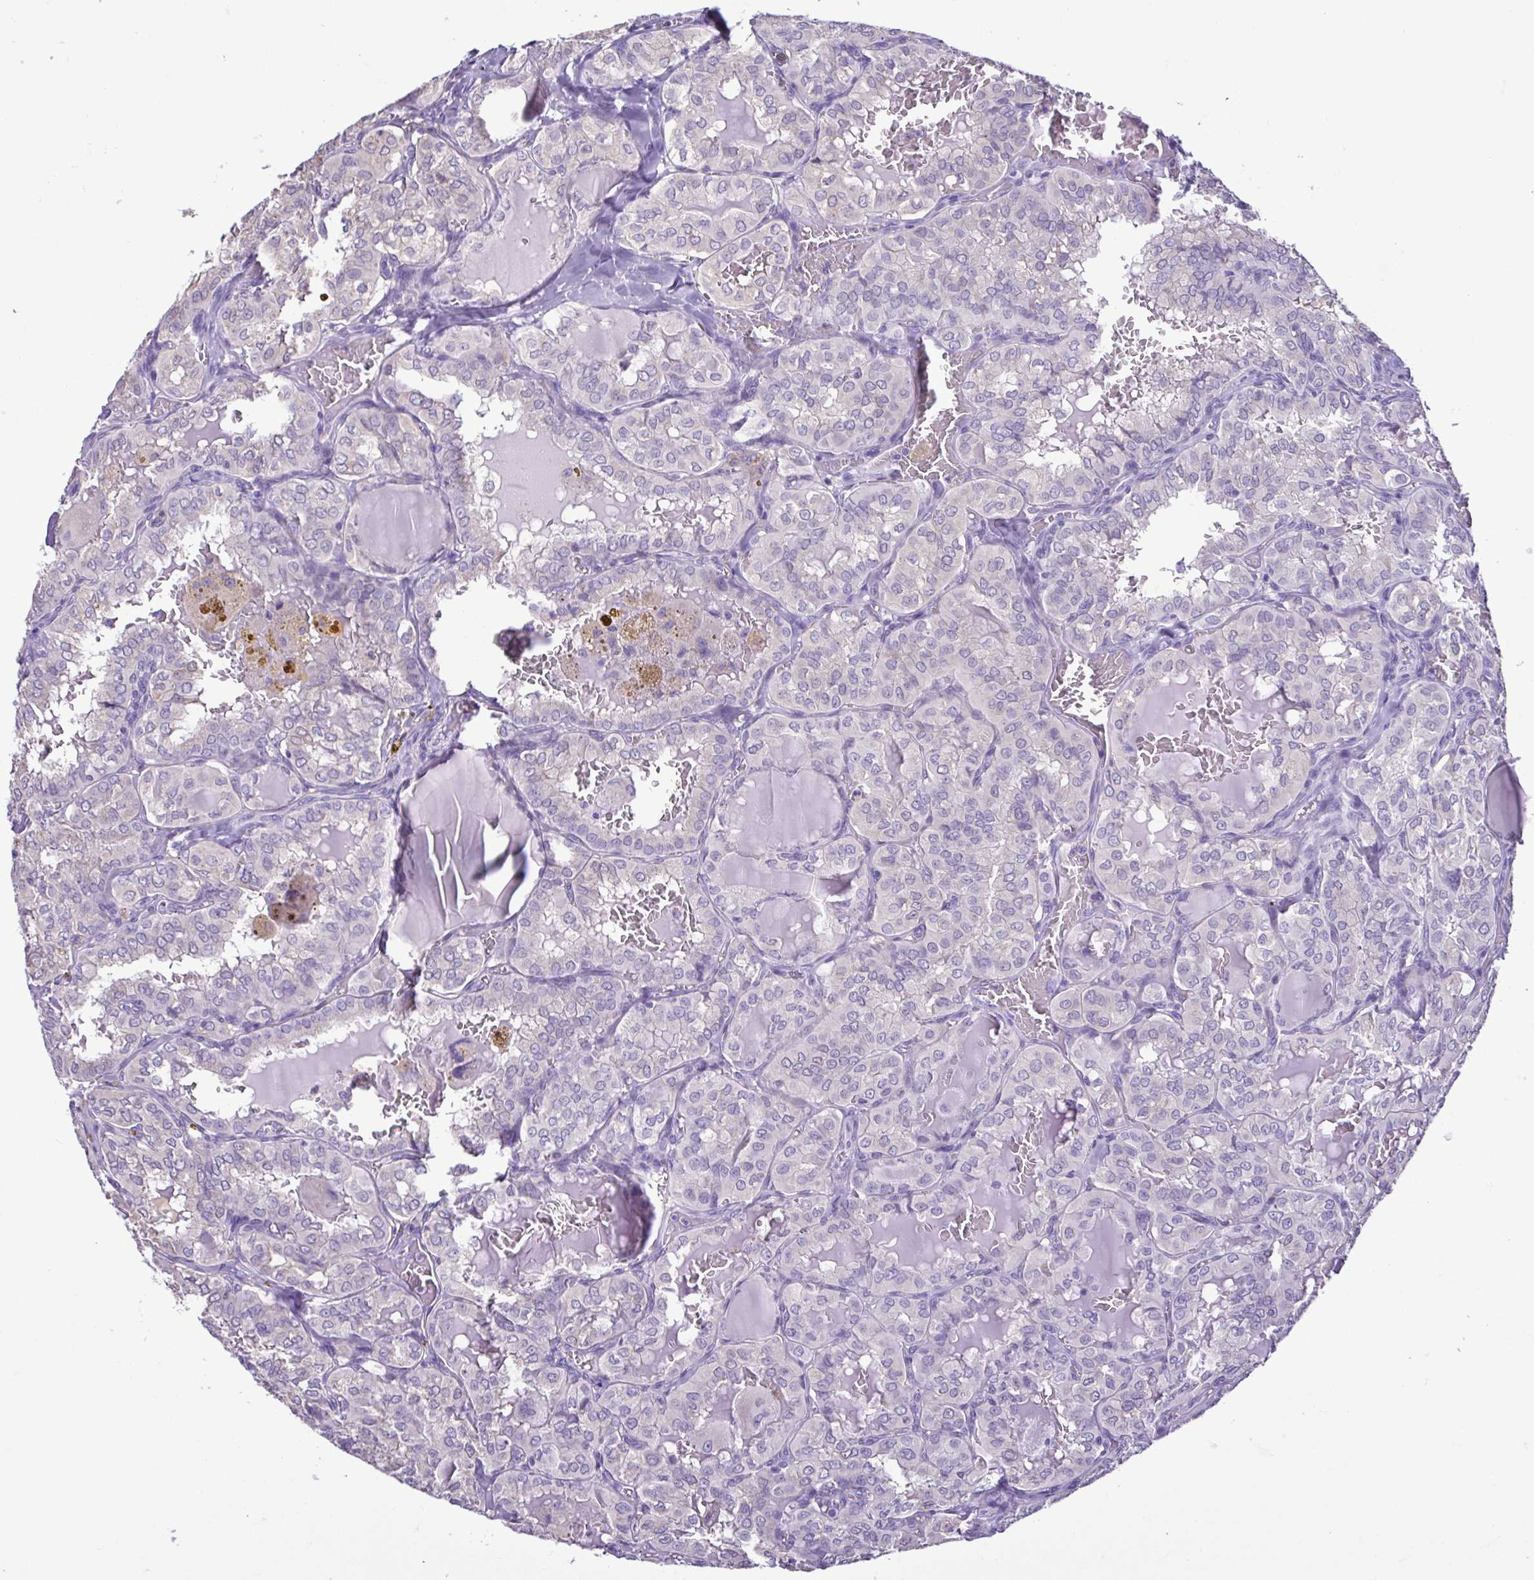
{"staining": {"intensity": "negative", "quantity": "none", "location": "none"}, "tissue": "thyroid cancer", "cell_type": "Tumor cells", "image_type": "cancer", "snomed": [{"axis": "morphology", "description": "Papillary adenocarcinoma, NOS"}, {"axis": "topography", "description": "Thyroid gland"}], "caption": "Immunohistochemistry histopathology image of neoplastic tissue: human thyroid cancer stained with DAB (3,3'-diaminobenzidine) exhibits no significant protein positivity in tumor cells. (DAB immunohistochemistry (IHC) visualized using brightfield microscopy, high magnification).", "gene": "CBY2", "patient": {"sex": "male", "age": 20}}